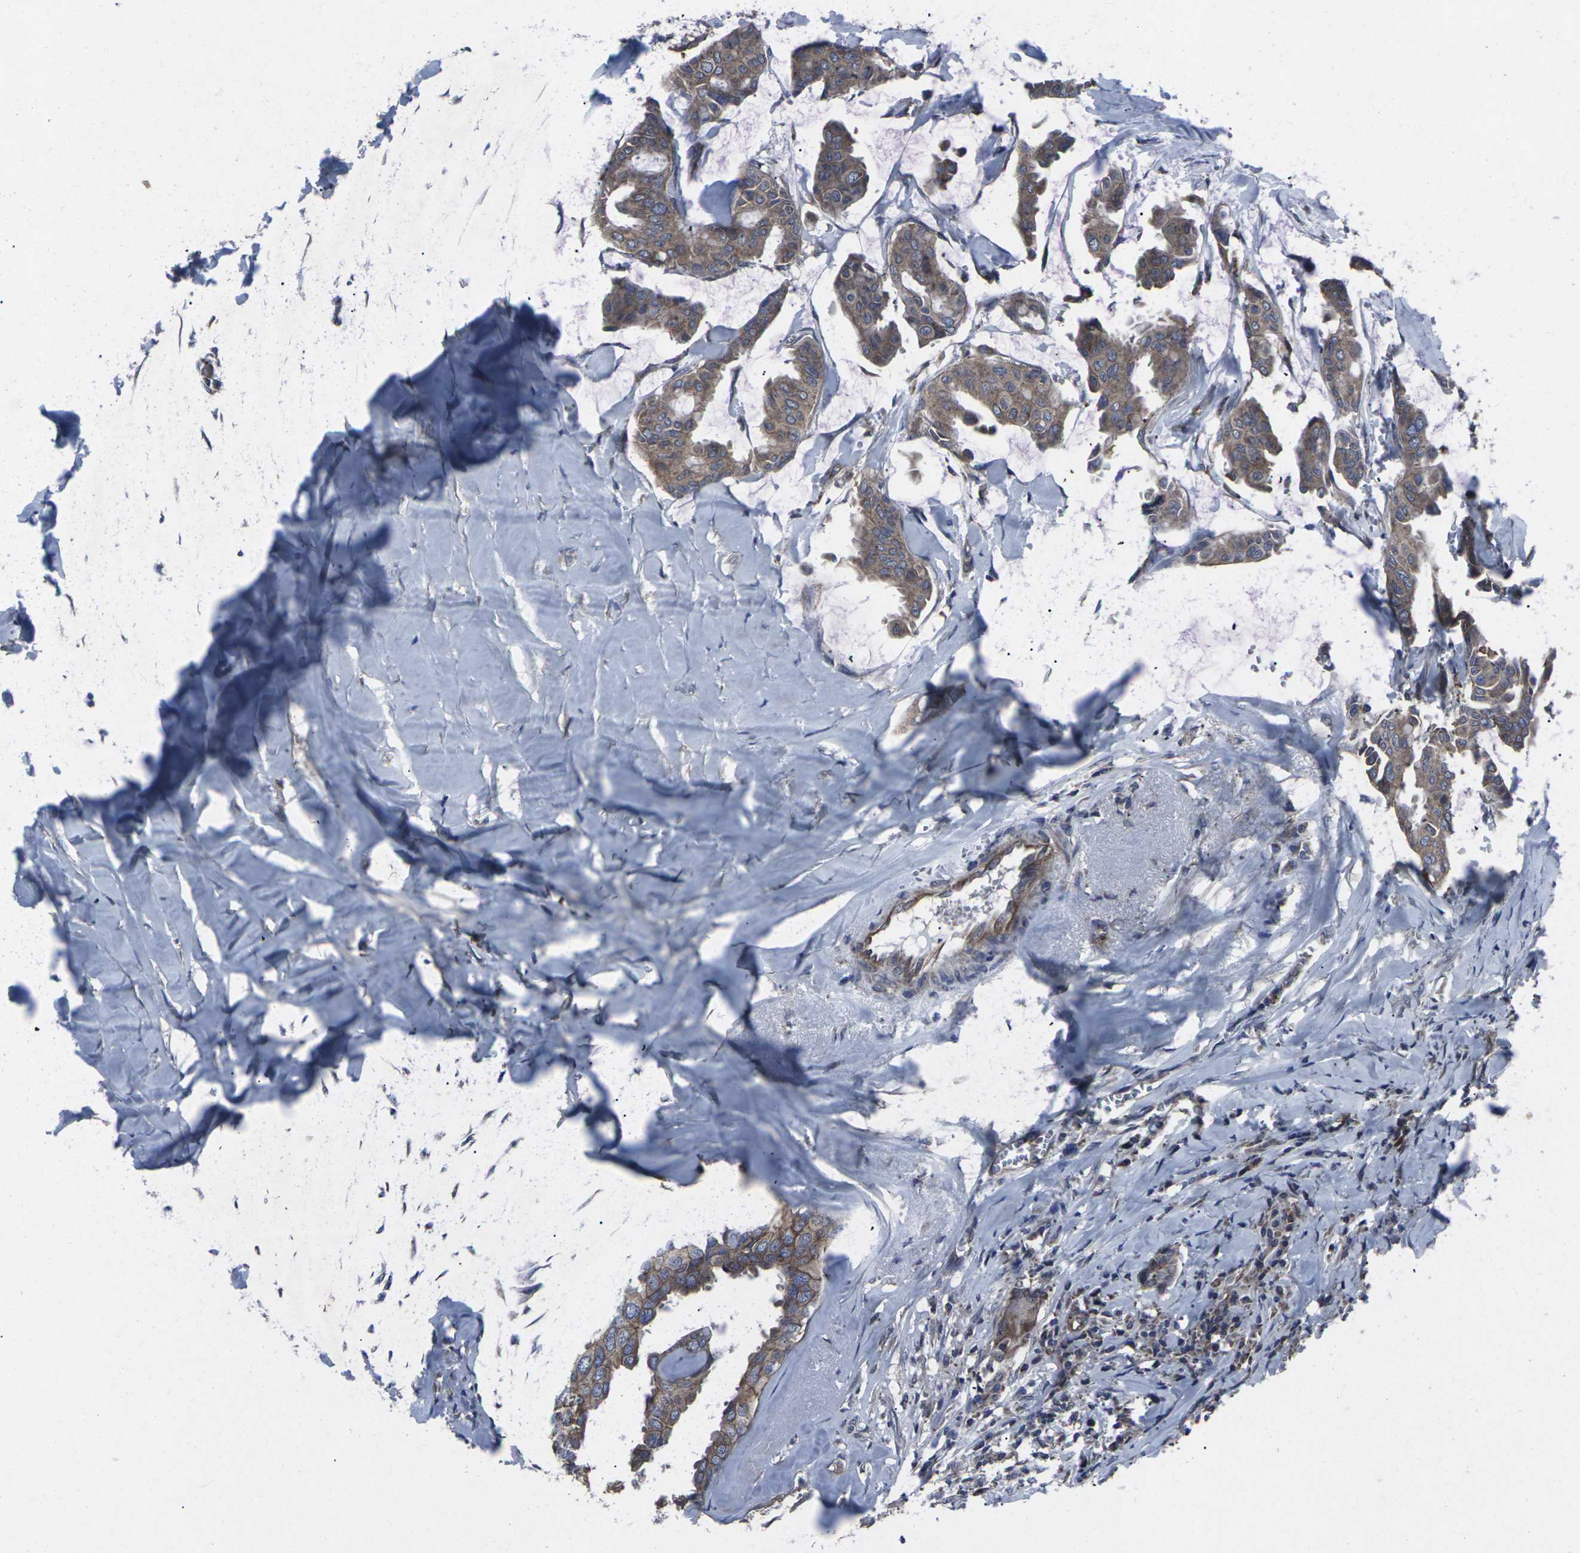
{"staining": {"intensity": "moderate", "quantity": ">75%", "location": "cytoplasmic/membranous"}, "tissue": "head and neck cancer", "cell_type": "Tumor cells", "image_type": "cancer", "snomed": [{"axis": "morphology", "description": "Adenocarcinoma, NOS"}, {"axis": "topography", "description": "Salivary gland"}, {"axis": "topography", "description": "Head-Neck"}], "caption": "Immunohistochemical staining of human head and neck adenocarcinoma exhibits moderate cytoplasmic/membranous protein staining in about >75% of tumor cells.", "gene": "MAPKAPK2", "patient": {"sex": "female", "age": 59}}